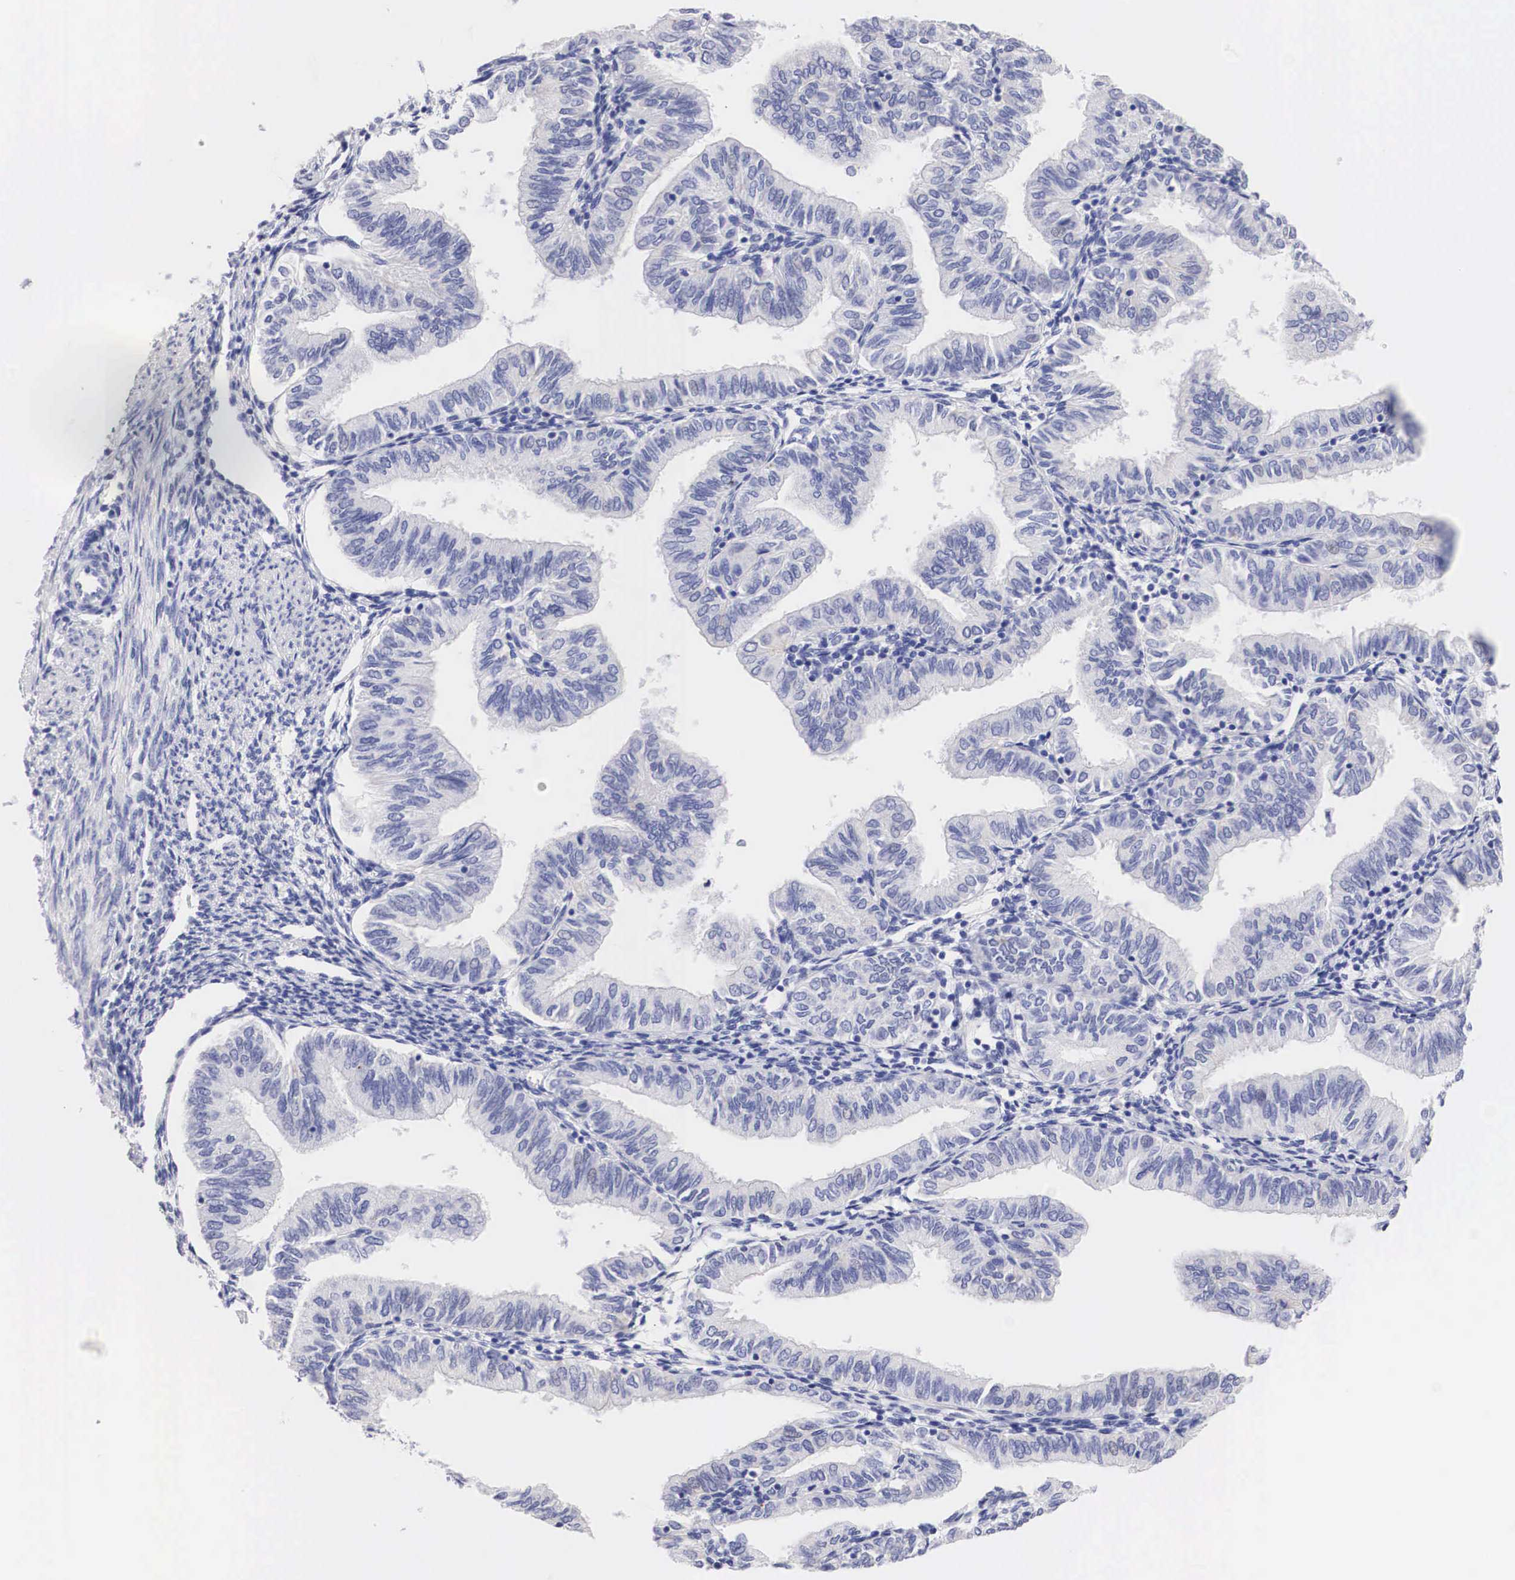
{"staining": {"intensity": "negative", "quantity": "none", "location": "none"}, "tissue": "endometrial cancer", "cell_type": "Tumor cells", "image_type": "cancer", "snomed": [{"axis": "morphology", "description": "Adenocarcinoma, NOS"}, {"axis": "topography", "description": "Endometrium"}], "caption": "Histopathology image shows no significant protein staining in tumor cells of endometrial adenocarcinoma. The staining is performed using DAB (3,3'-diaminobenzidine) brown chromogen with nuclei counter-stained in using hematoxylin.", "gene": "ERBB2", "patient": {"sex": "female", "age": 51}}